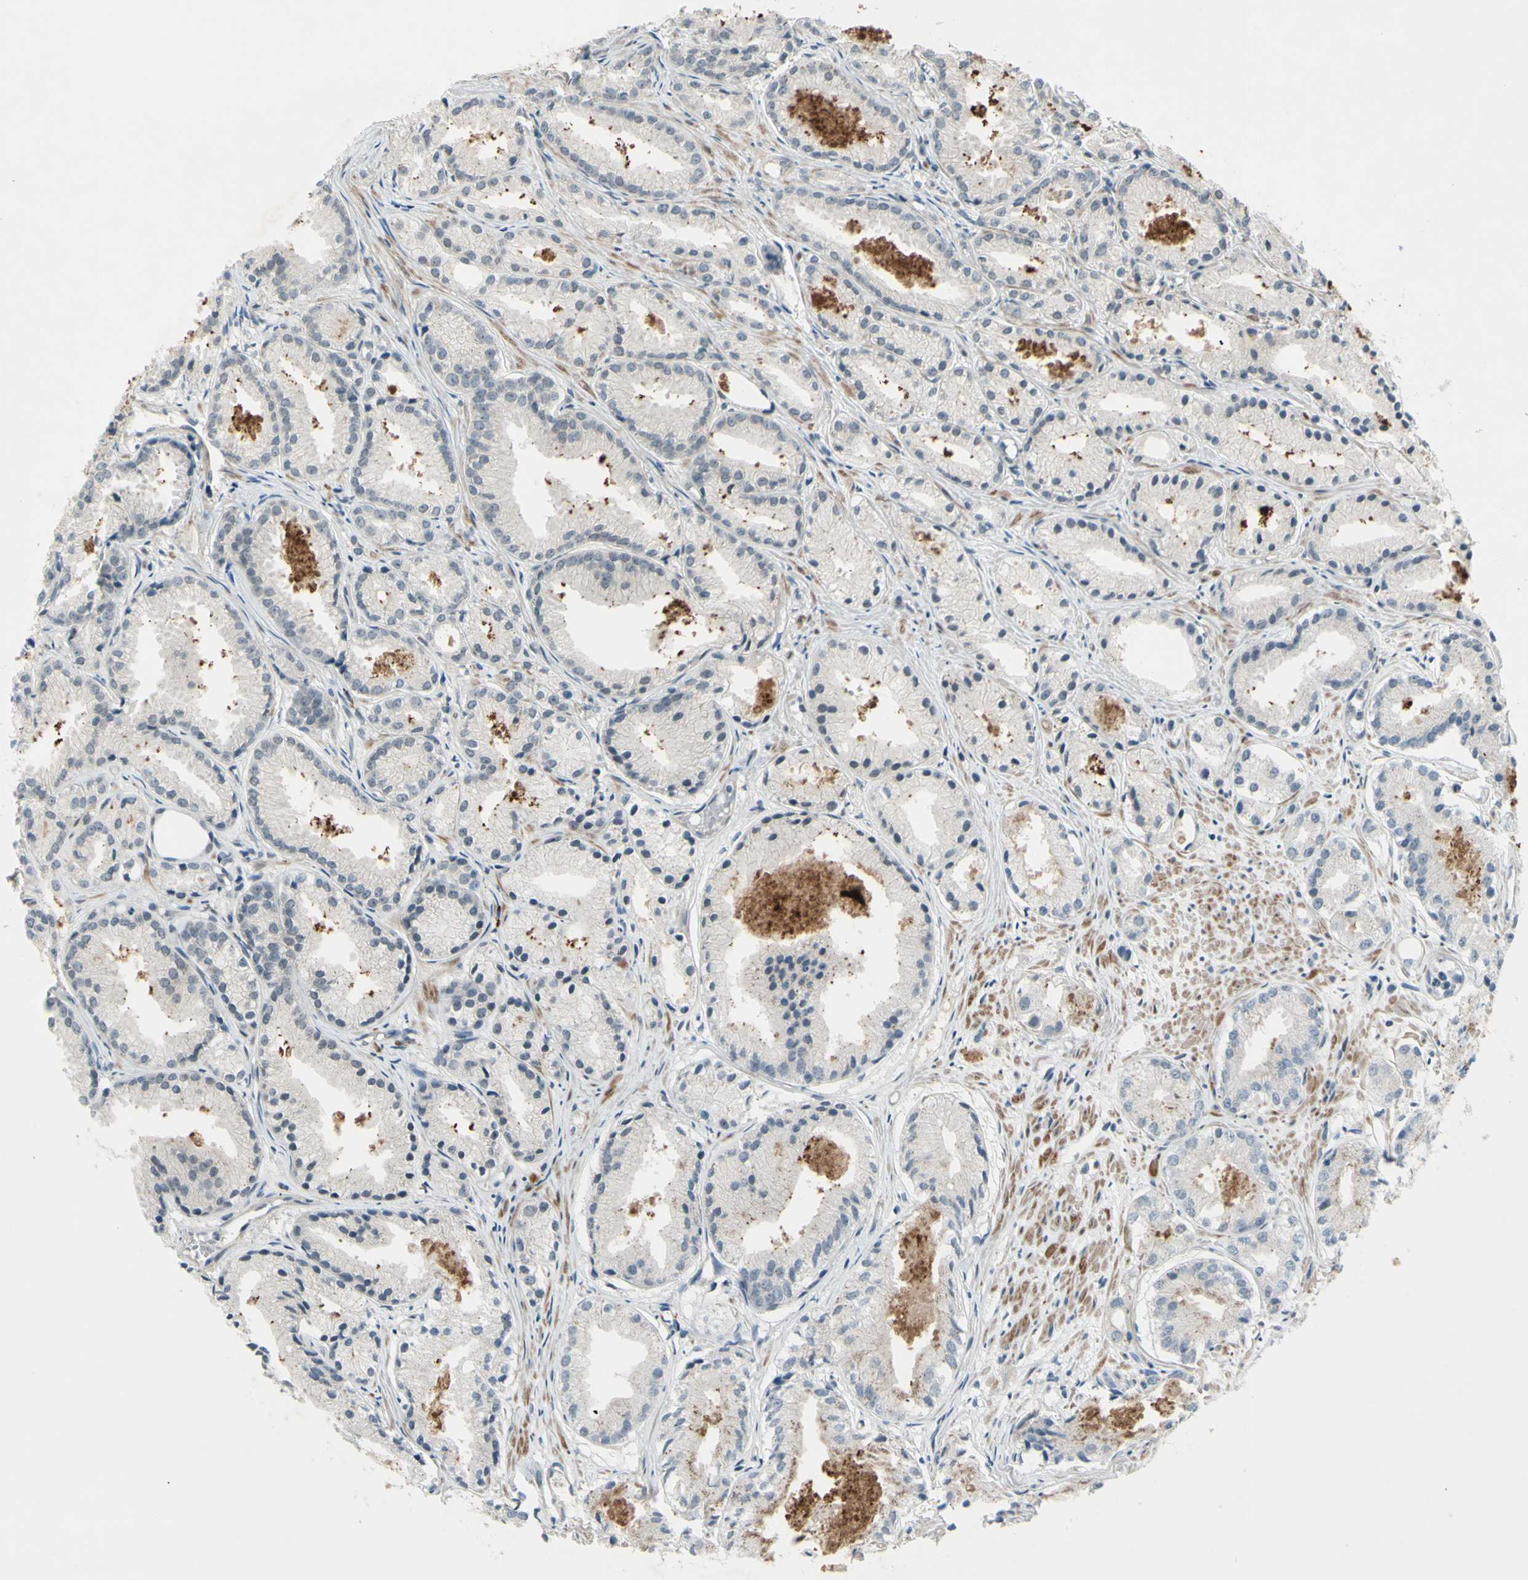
{"staining": {"intensity": "negative", "quantity": "none", "location": "none"}, "tissue": "prostate cancer", "cell_type": "Tumor cells", "image_type": "cancer", "snomed": [{"axis": "morphology", "description": "Adenocarcinoma, Low grade"}, {"axis": "topography", "description": "Prostate"}], "caption": "Immunohistochemical staining of adenocarcinoma (low-grade) (prostate) shows no significant staining in tumor cells.", "gene": "FGFR2", "patient": {"sex": "male", "age": 72}}